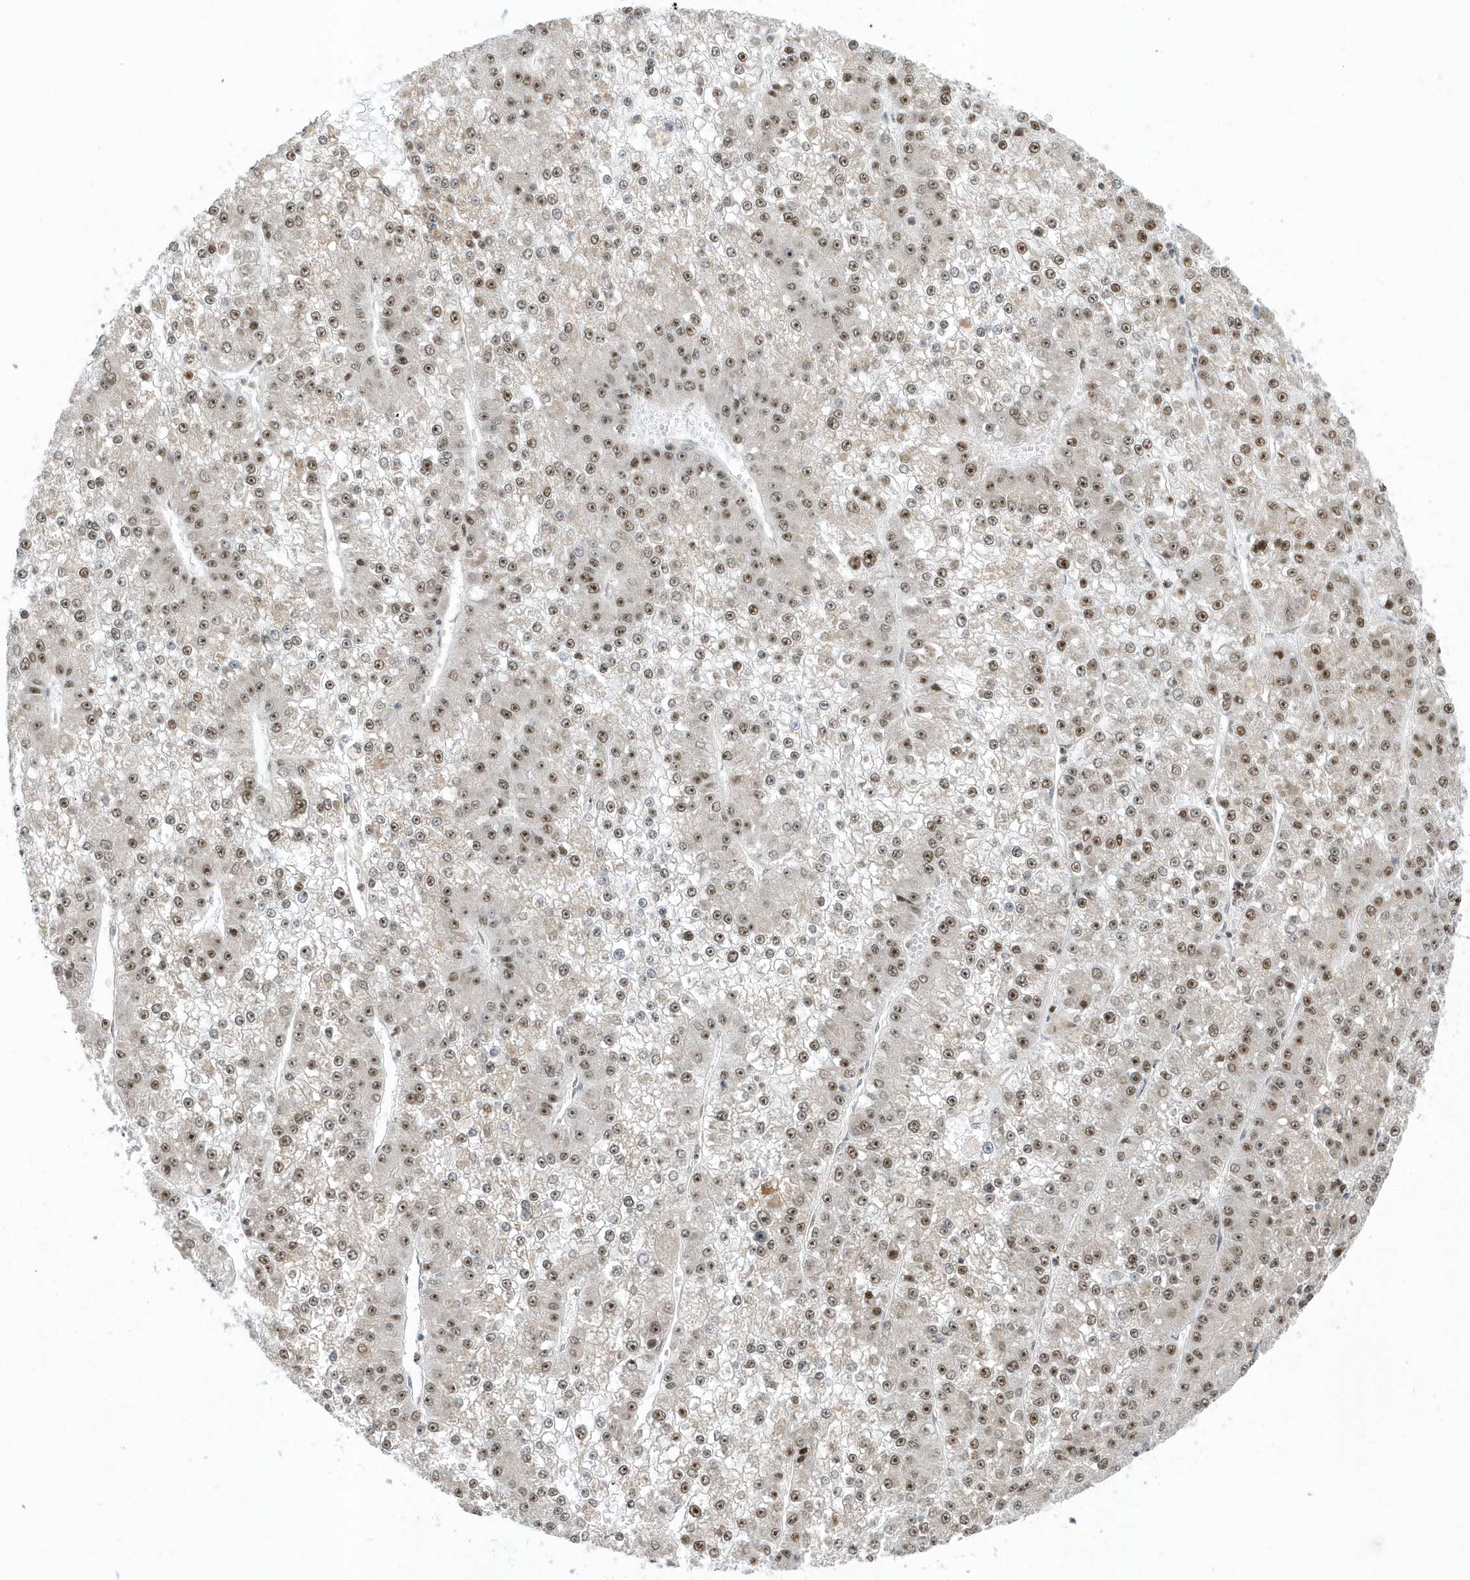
{"staining": {"intensity": "moderate", "quantity": ">75%", "location": "nuclear"}, "tissue": "liver cancer", "cell_type": "Tumor cells", "image_type": "cancer", "snomed": [{"axis": "morphology", "description": "Carcinoma, Hepatocellular, NOS"}, {"axis": "topography", "description": "Liver"}], "caption": "Immunohistochemistry micrograph of liver cancer stained for a protein (brown), which displays medium levels of moderate nuclear positivity in approximately >75% of tumor cells.", "gene": "ZNF740", "patient": {"sex": "female", "age": 73}}